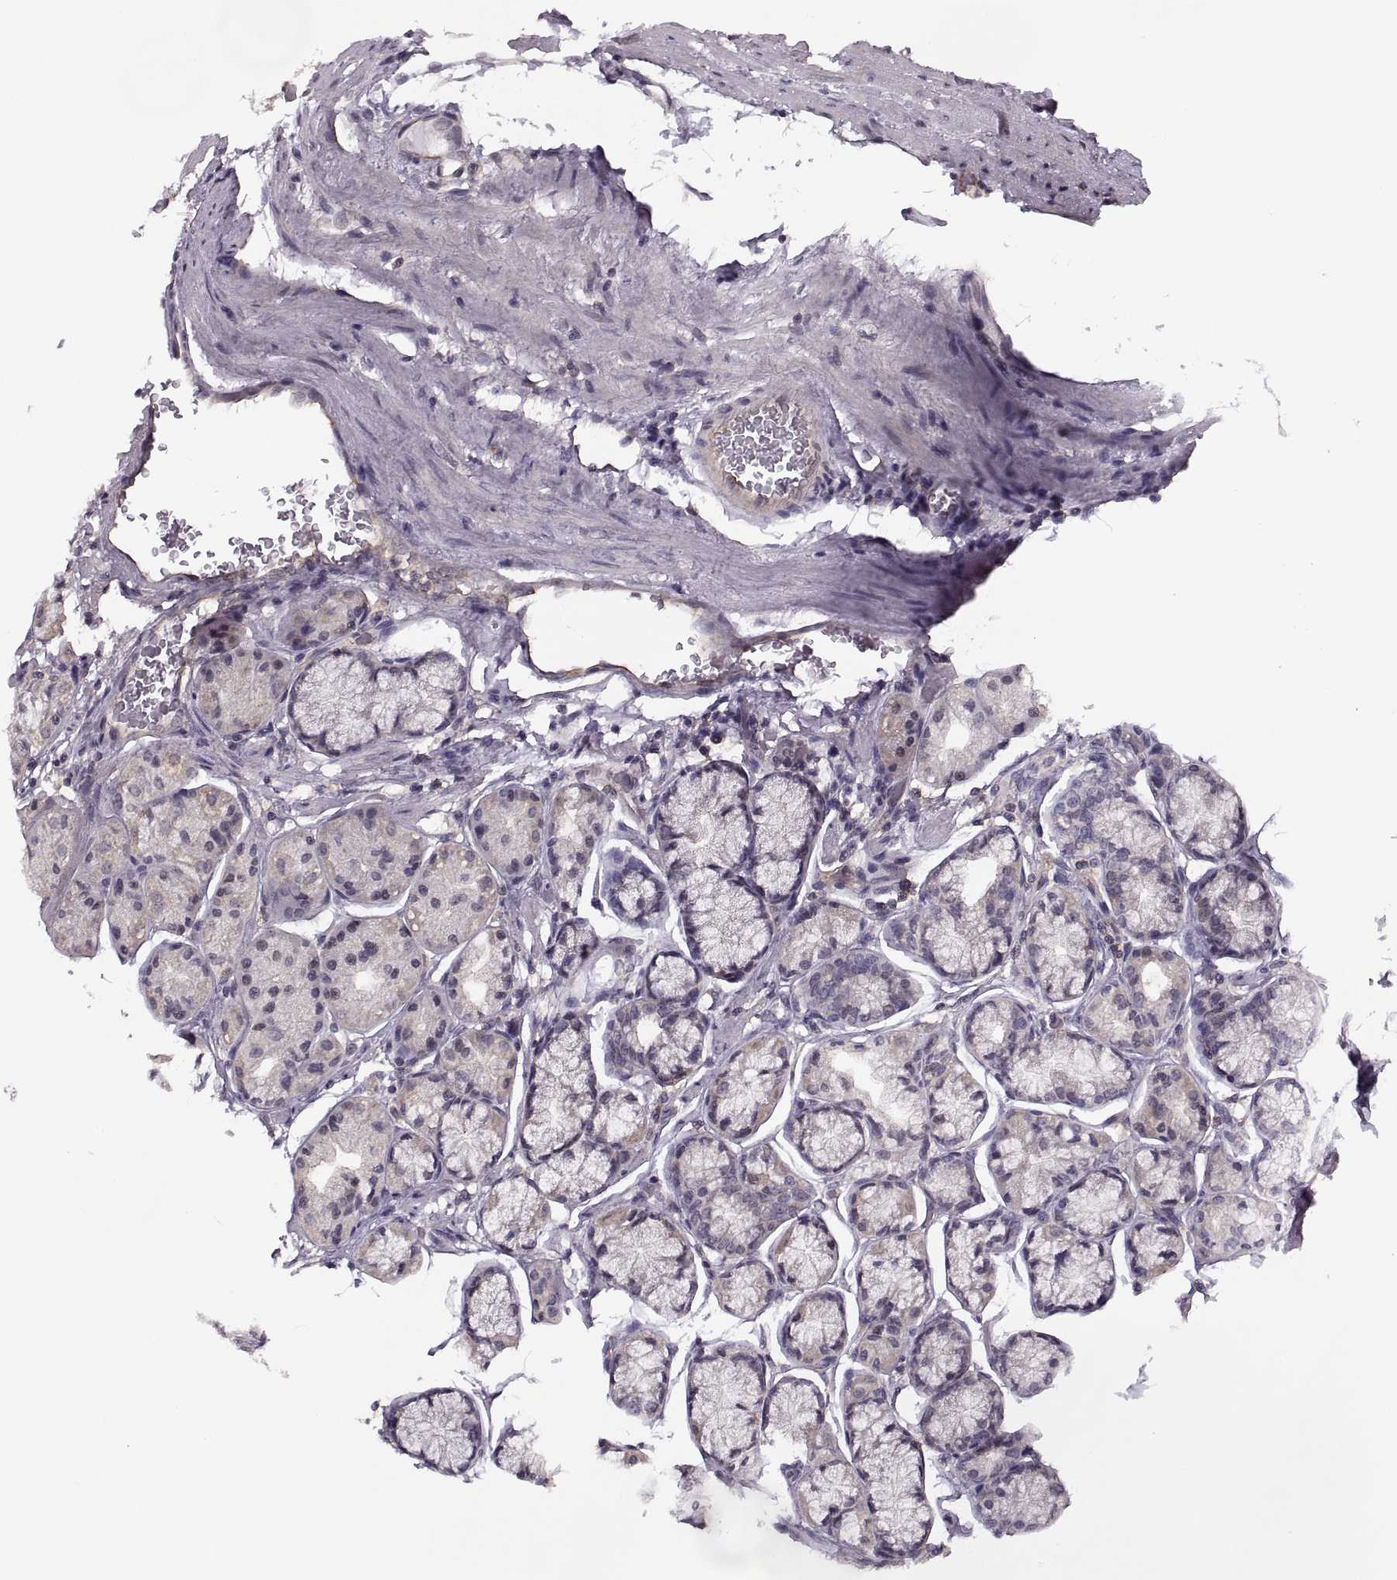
{"staining": {"intensity": "weak", "quantity": "<25%", "location": "cytoplasmic/membranous"}, "tissue": "stomach", "cell_type": "Glandular cells", "image_type": "normal", "snomed": [{"axis": "morphology", "description": "Normal tissue, NOS"}, {"axis": "morphology", "description": "Adenocarcinoma, NOS"}, {"axis": "morphology", "description": "Adenocarcinoma, High grade"}, {"axis": "topography", "description": "Stomach, upper"}, {"axis": "topography", "description": "Stomach"}], "caption": "The immunohistochemistry (IHC) histopathology image has no significant expression in glandular cells of stomach.", "gene": "LUZP2", "patient": {"sex": "female", "age": 65}}